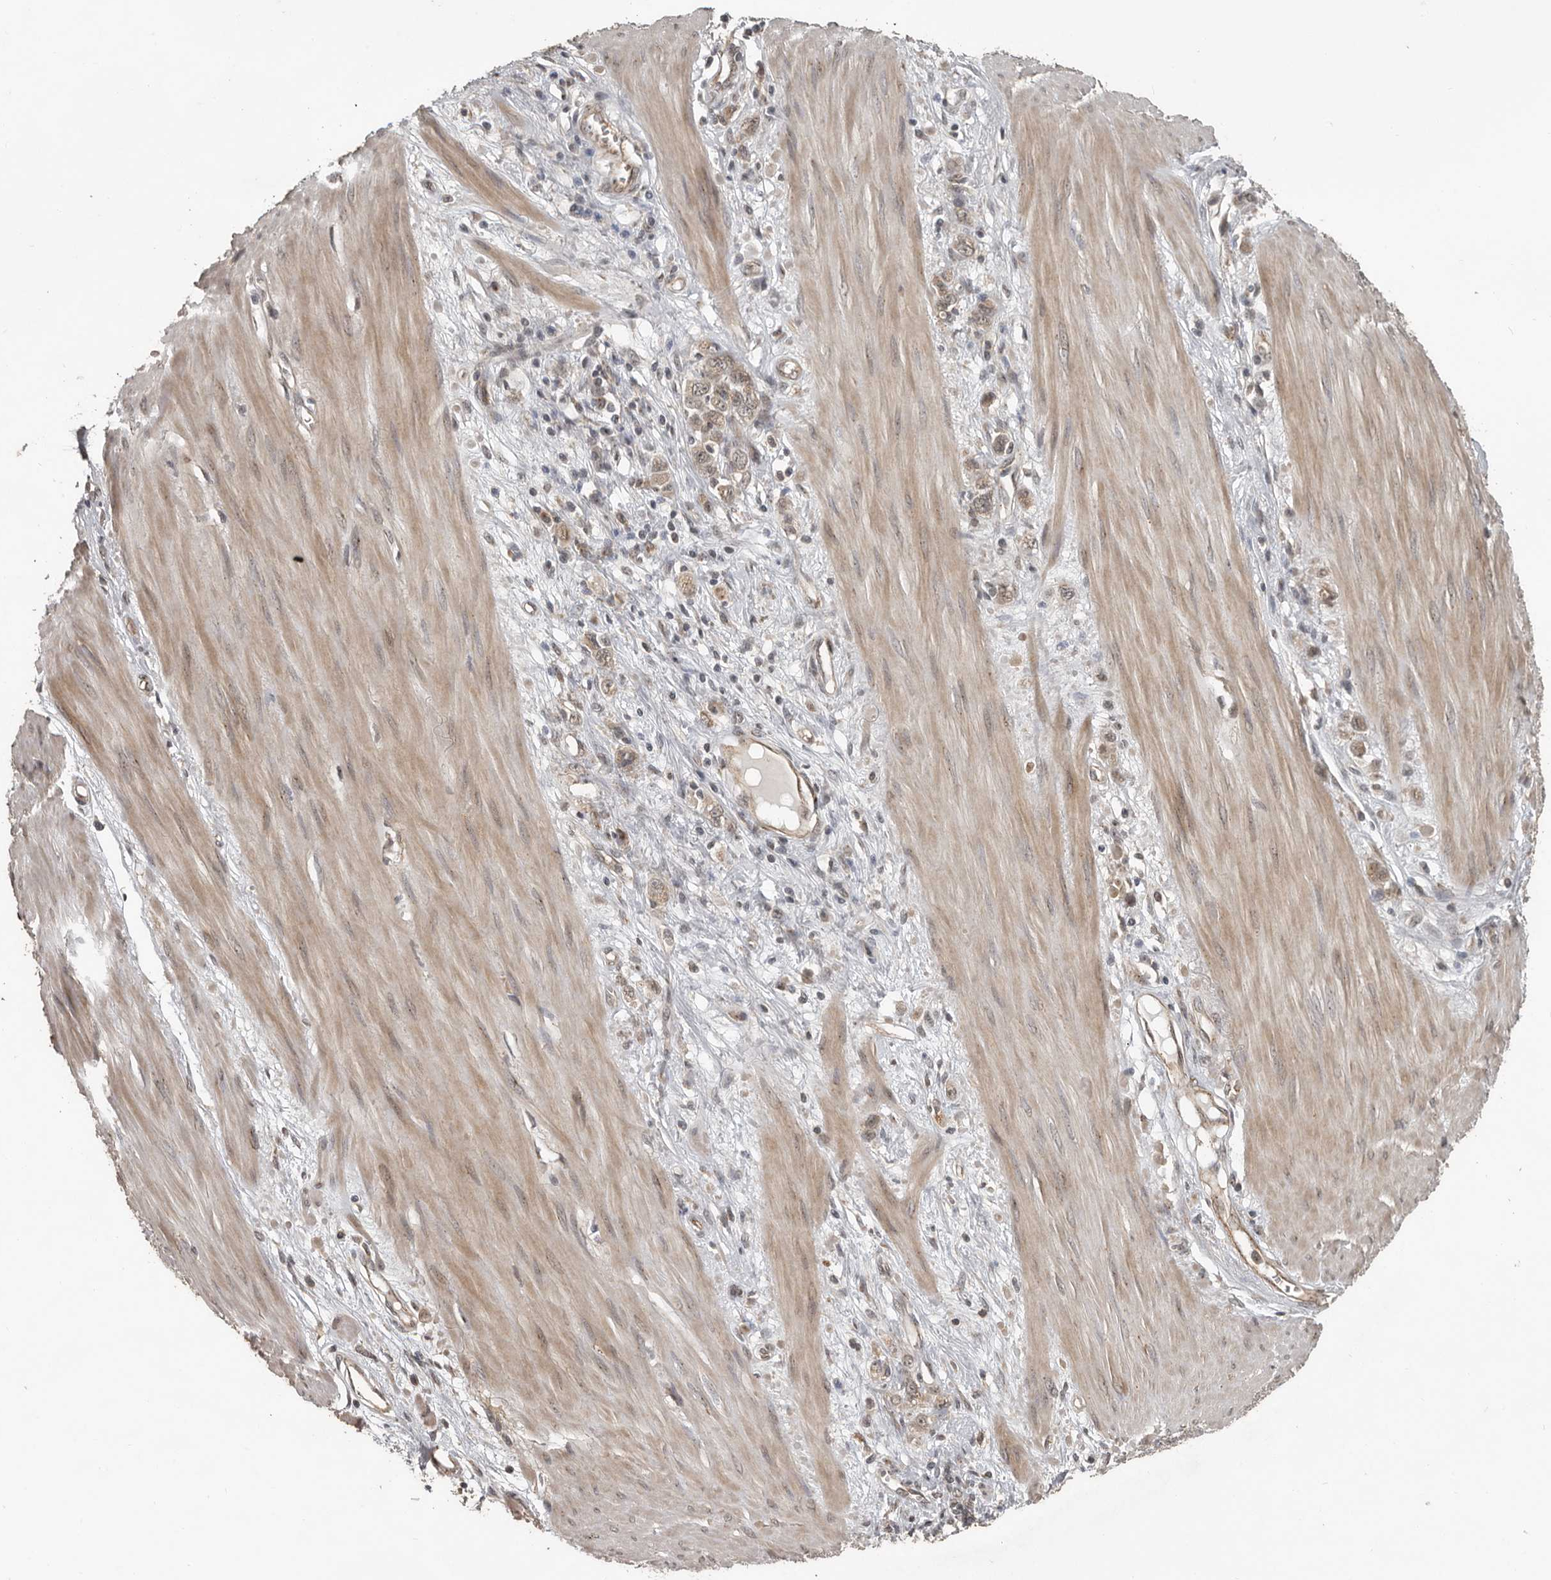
{"staining": {"intensity": "weak", "quantity": ">75%", "location": "cytoplasmic/membranous"}, "tissue": "stomach cancer", "cell_type": "Tumor cells", "image_type": "cancer", "snomed": [{"axis": "morphology", "description": "Adenocarcinoma, NOS"}, {"axis": "topography", "description": "Stomach"}], "caption": "The photomicrograph shows immunohistochemical staining of stomach cancer. There is weak cytoplasmic/membranous positivity is appreciated in approximately >75% of tumor cells.", "gene": "CEP350", "patient": {"sex": "female", "age": 76}}